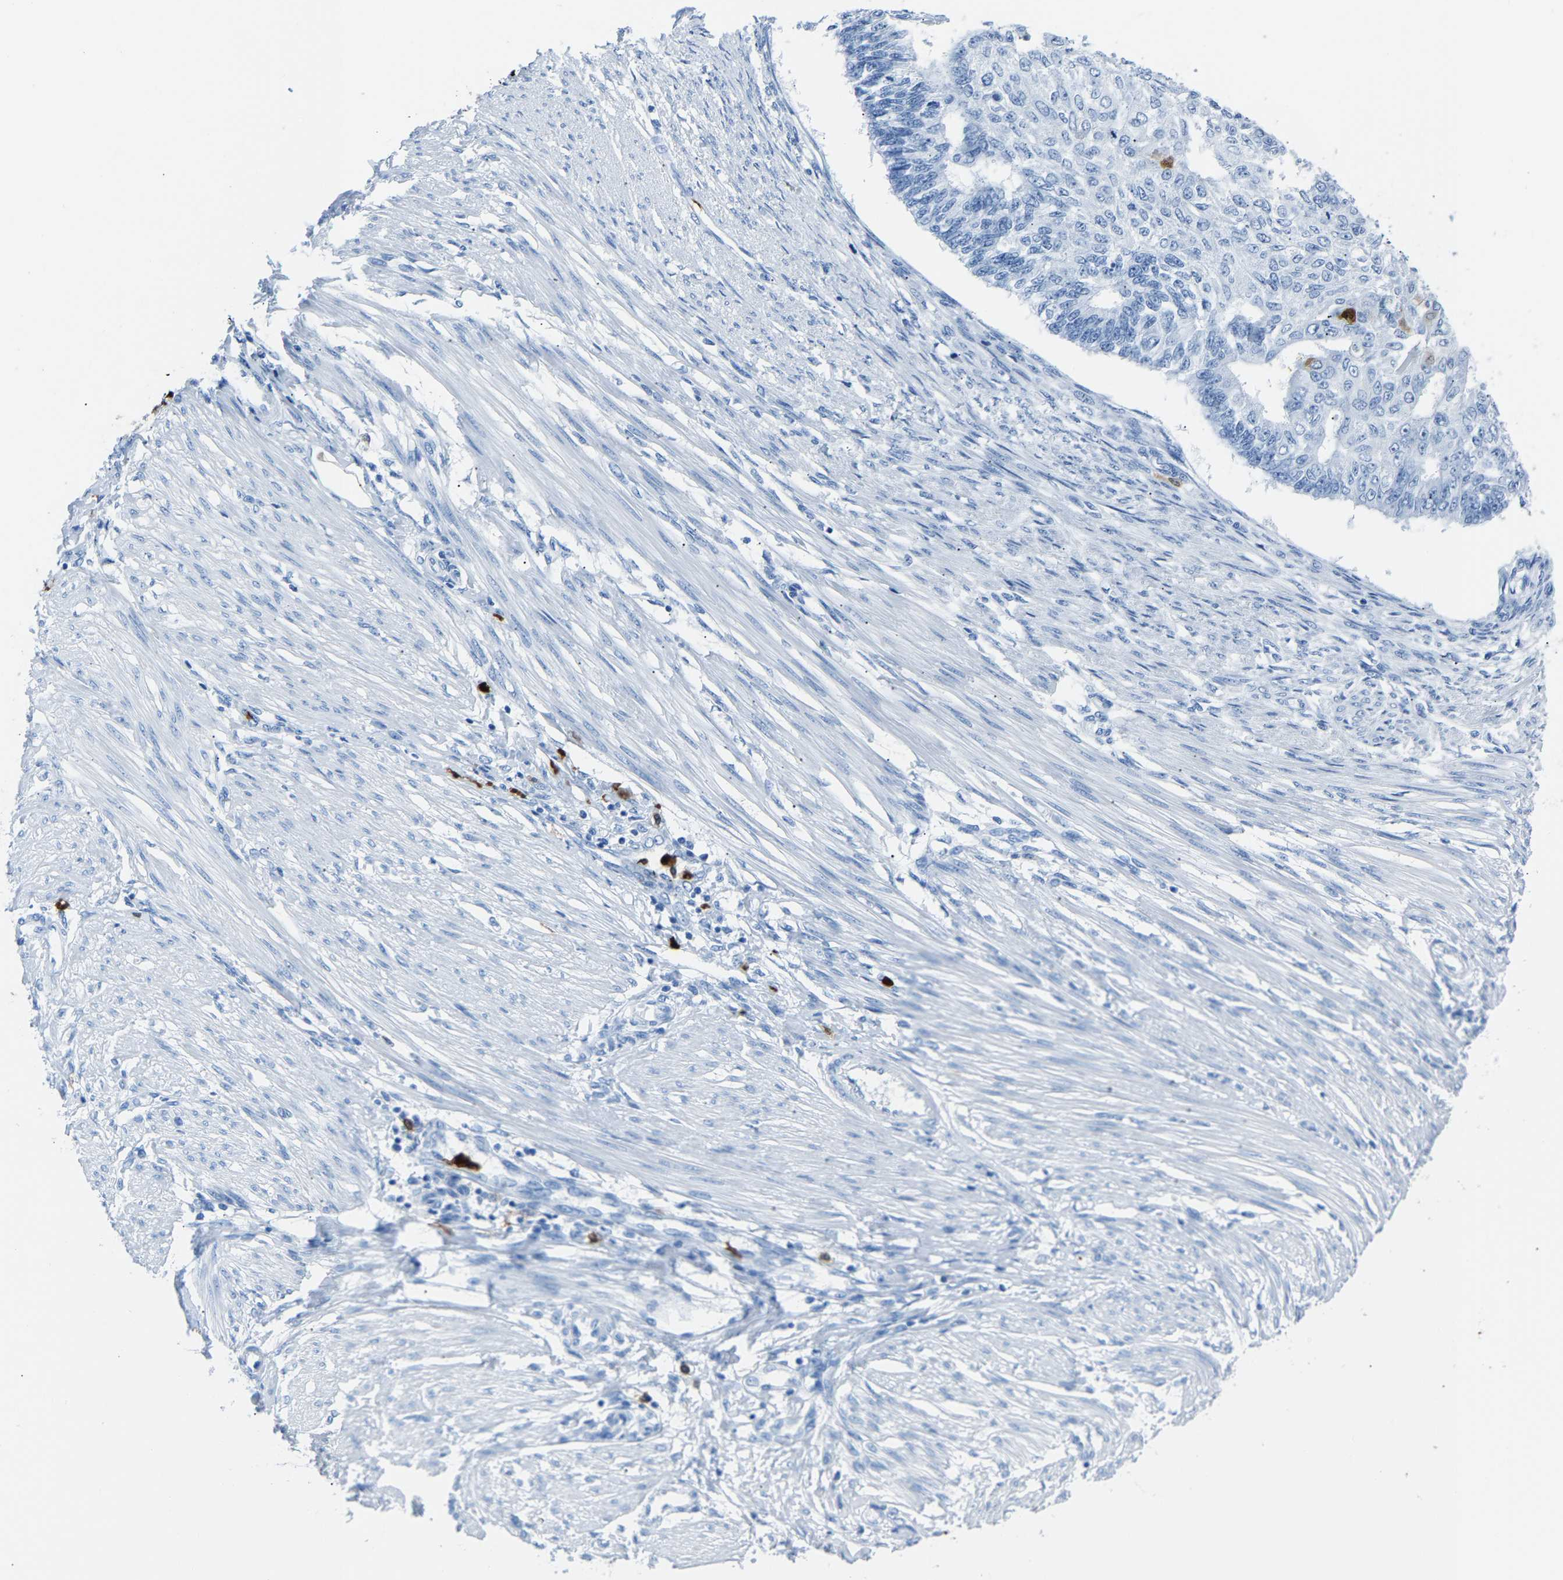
{"staining": {"intensity": "negative", "quantity": "none", "location": "none"}, "tissue": "endometrial cancer", "cell_type": "Tumor cells", "image_type": "cancer", "snomed": [{"axis": "morphology", "description": "Adenocarcinoma, NOS"}, {"axis": "topography", "description": "Endometrium"}], "caption": "An immunohistochemistry (IHC) micrograph of adenocarcinoma (endometrial) is shown. There is no staining in tumor cells of adenocarcinoma (endometrial).", "gene": "S100P", "patient": {"sex": "female", "age": 32}}